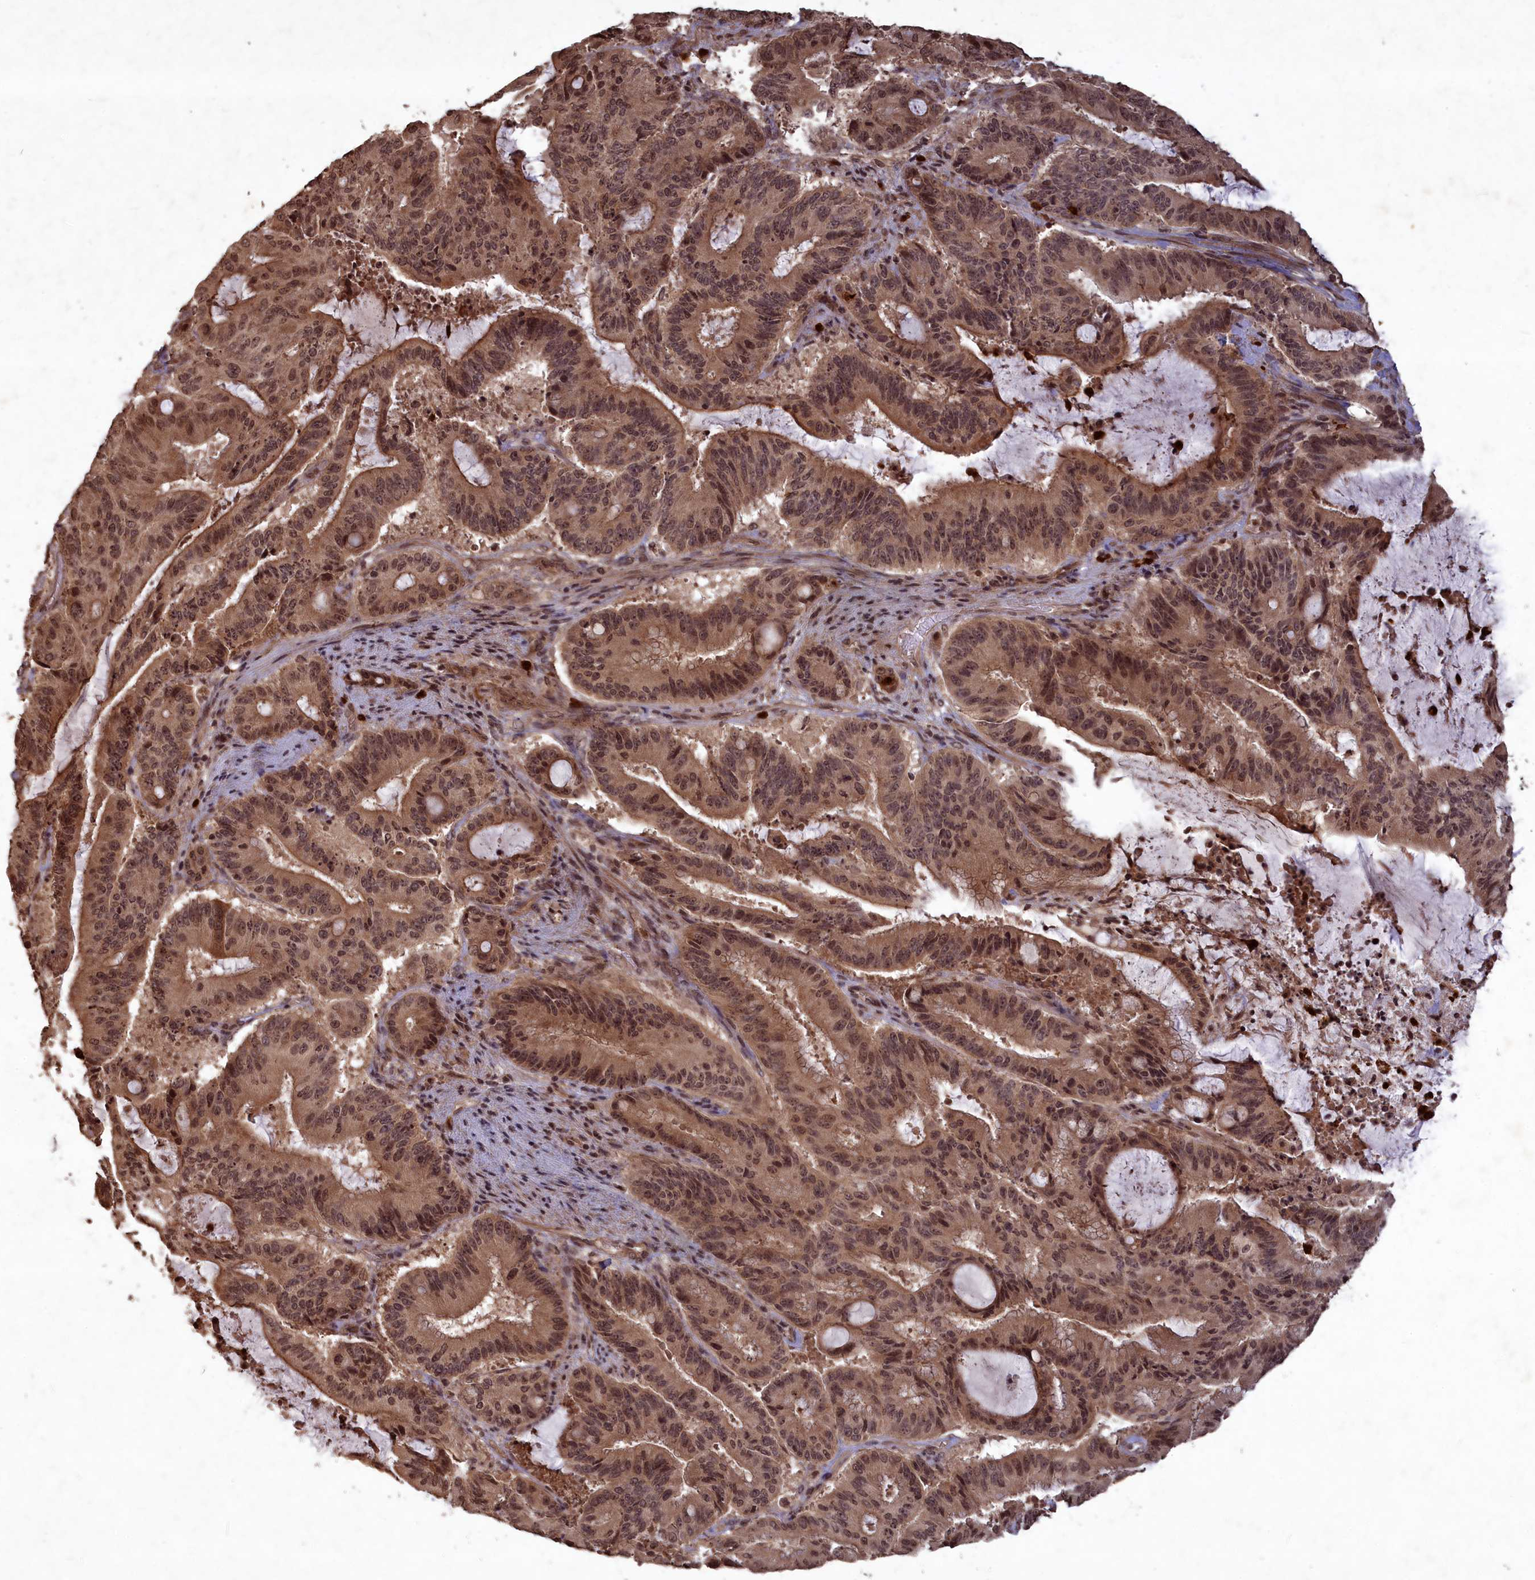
{"staining": {"intensity": "moderate", "quantity": ">75%", "location": "cytoplasmic/membranous,nuclear"}, "tissue": "liver cancer", "cell_type": "Tumor cells", "image_type": "cancer", "snomed": [{"axis": "morphology", "description": "Normal tissue, NOS"}, {"axis": "morphology", "description": "Cholangiocarcinoma"}, {"axis": "topography", "description": "Liver"}, {"axis": "topography", "description": "Peripheral nerve tissue"}], "caption": "A brown stain labels moderate cytoplasmic/membranous and nuclear staining of a protein in liver cholangiocarcinoma tumor cells.", "gene": "SRMS", "patient": {"sex": "female", "age": 73}}